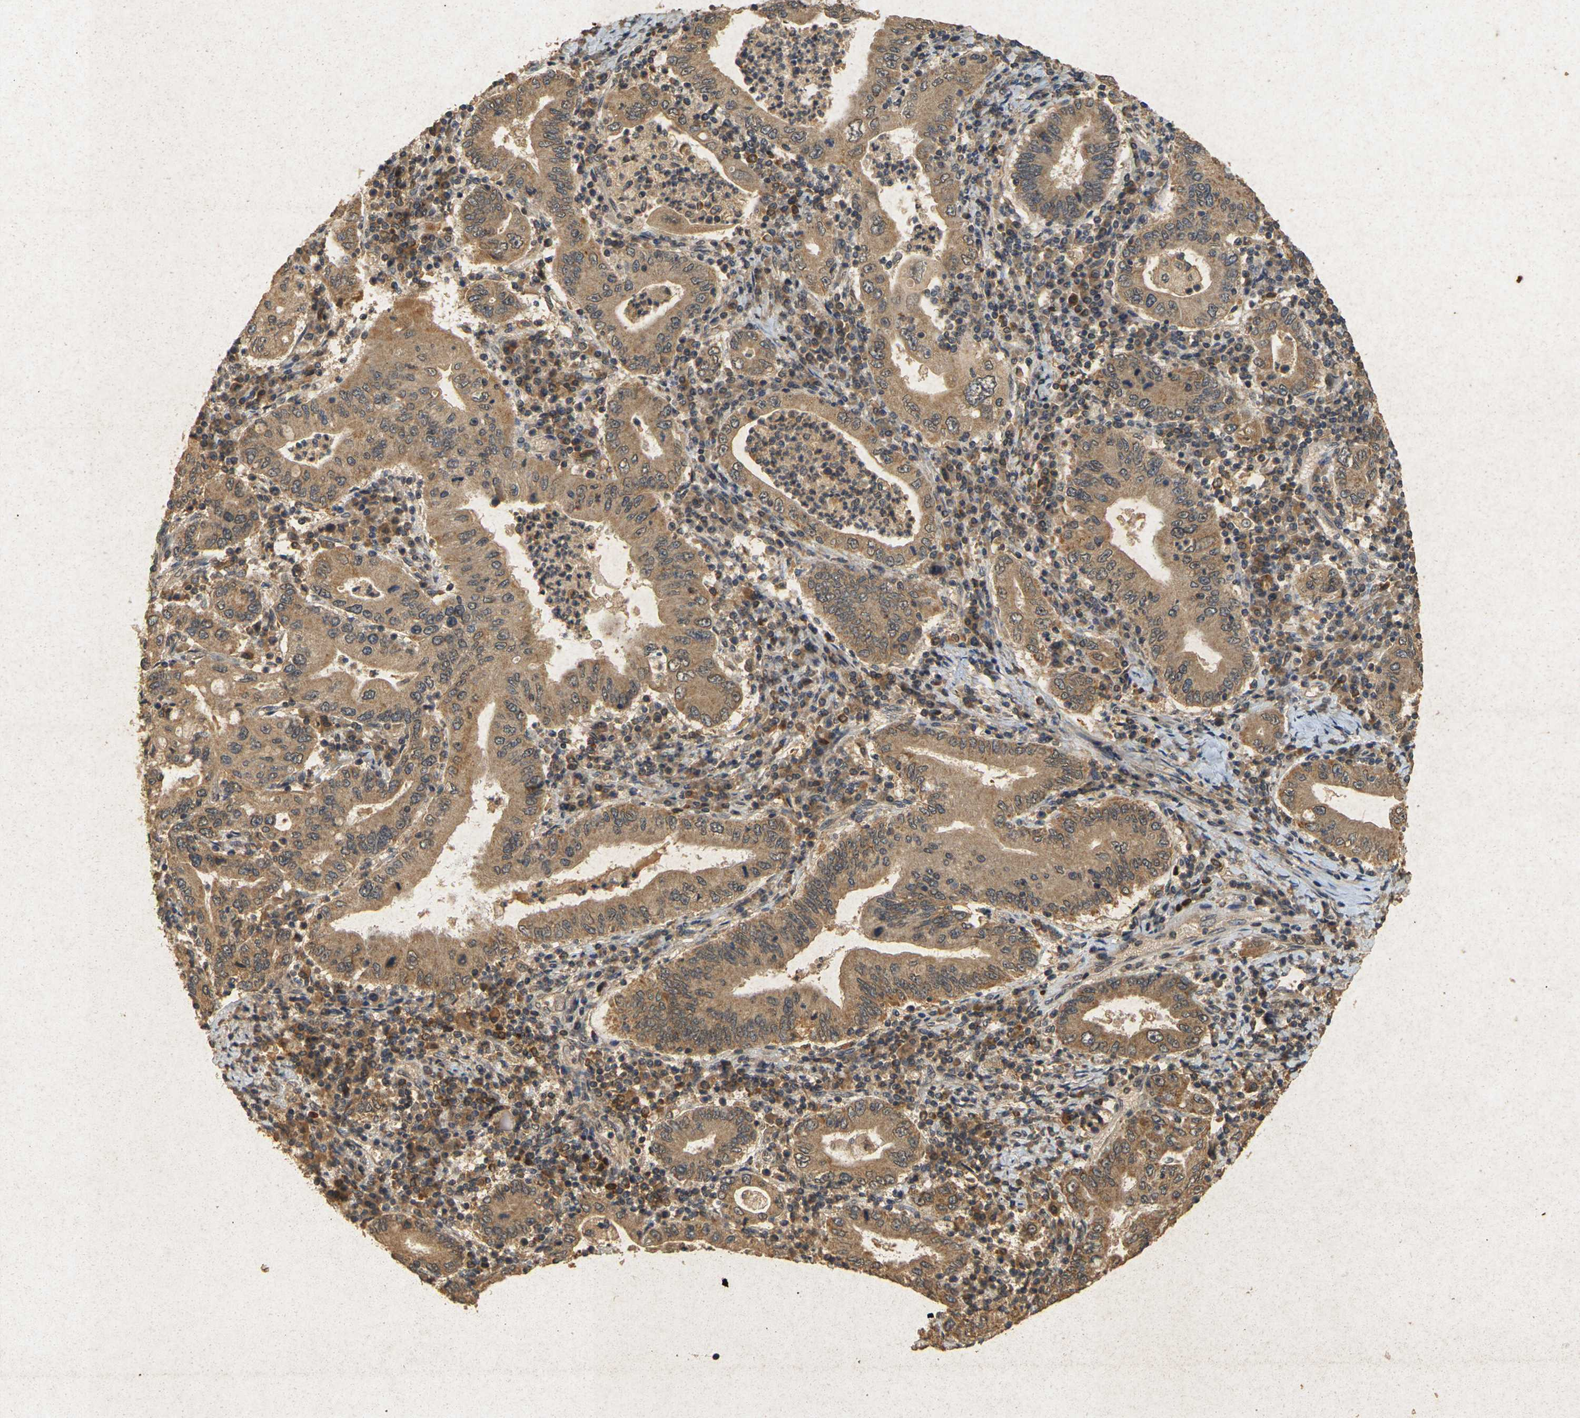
{"staining": {"intensity": "moderate", "quantity": ">75%", "location": "cytoplasmic/membranous"}, "tissue": "stomach cancer", "cell_type": "Tumor cells", "image_type": "cancer", "snomed": [{"axis": "morphology", "description": "Normal tissue, NOS"}, {"axis": "morphology", "description": "Adenocarcinoma, NOS"}, {"axis": "topography", "description": "Esophagus"}, {"axis": "topography", "description": "Stomach, upper"}, {"axis": "topography", "description": "Peripheral nerve tissue"}], "caption": "This photomicrograph exhibits IHC staining of human stomach cancer (adenocarcinoma), with medium moderate cytoplasmic/membranous expression in about >75% of tumor cells.", "gene": "ERN1", "patient": {"sex": "male", "age": 62}}